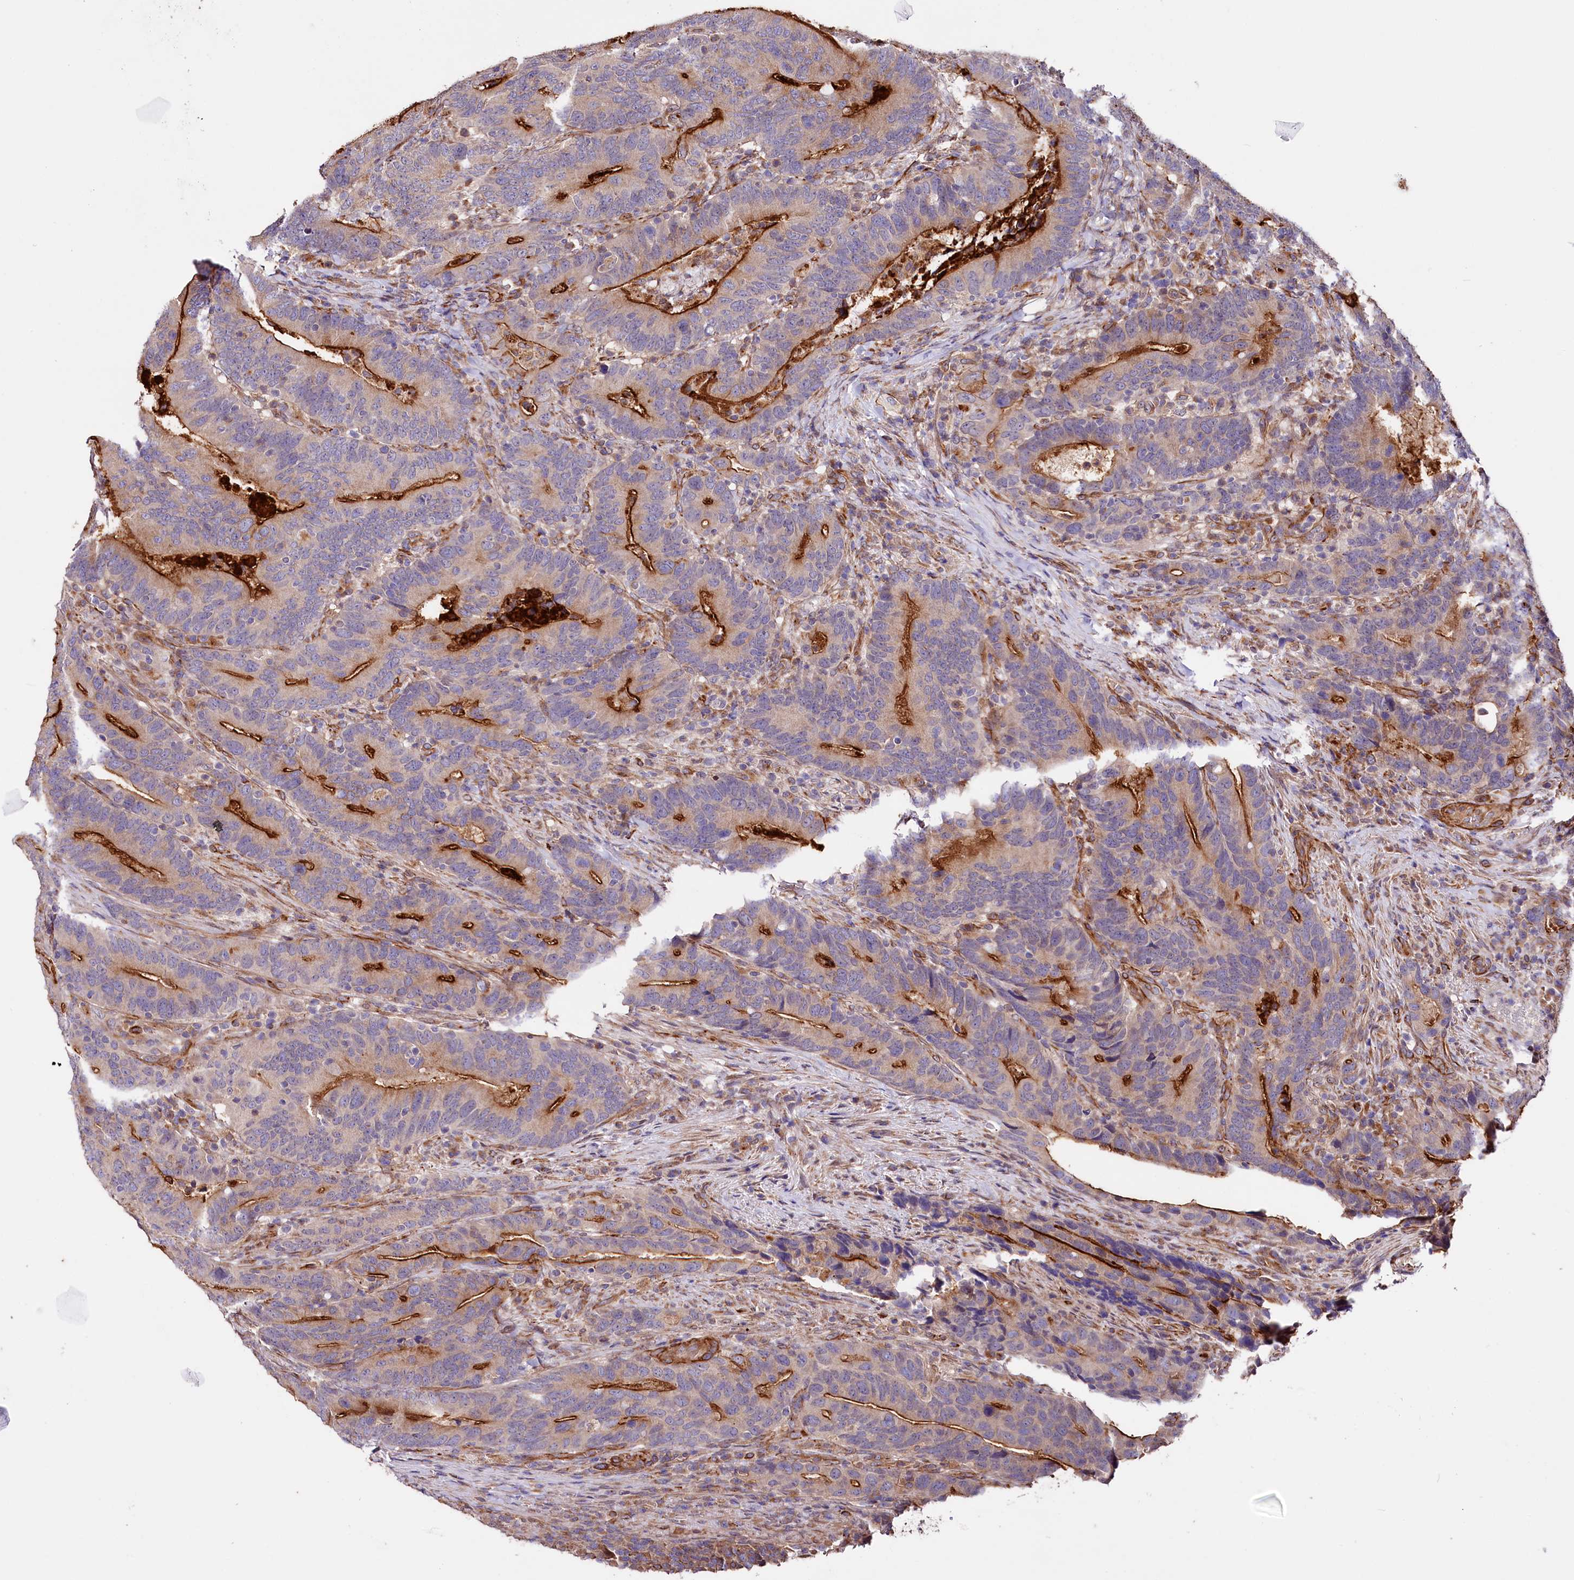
{"staining": {"intensity": "strong", "quantity": "25%-75%", "location": "cytoplasmic/membranous"}, "tissue": "colorectal cancer", "cell_type": "Tumor cells", "image_type": "cancer", "snomed": [{"axis": "morphology", "description": "Adenocarcinoma, NOS"}, {"axis": "topography", "description": "Colon"}], "caption": "An immunohistochemistry image of neoplastic tissue is shown. Protein staining in brown shows strong cytoplasmic/membranous positivity in colorectal cancer (adenocarcinoma) within tumor cells. Ihc stains the protein in brown and the nuclei are stained blue.", "gene": "TTC12", "patient": {"sex": "female", "age": 66}}